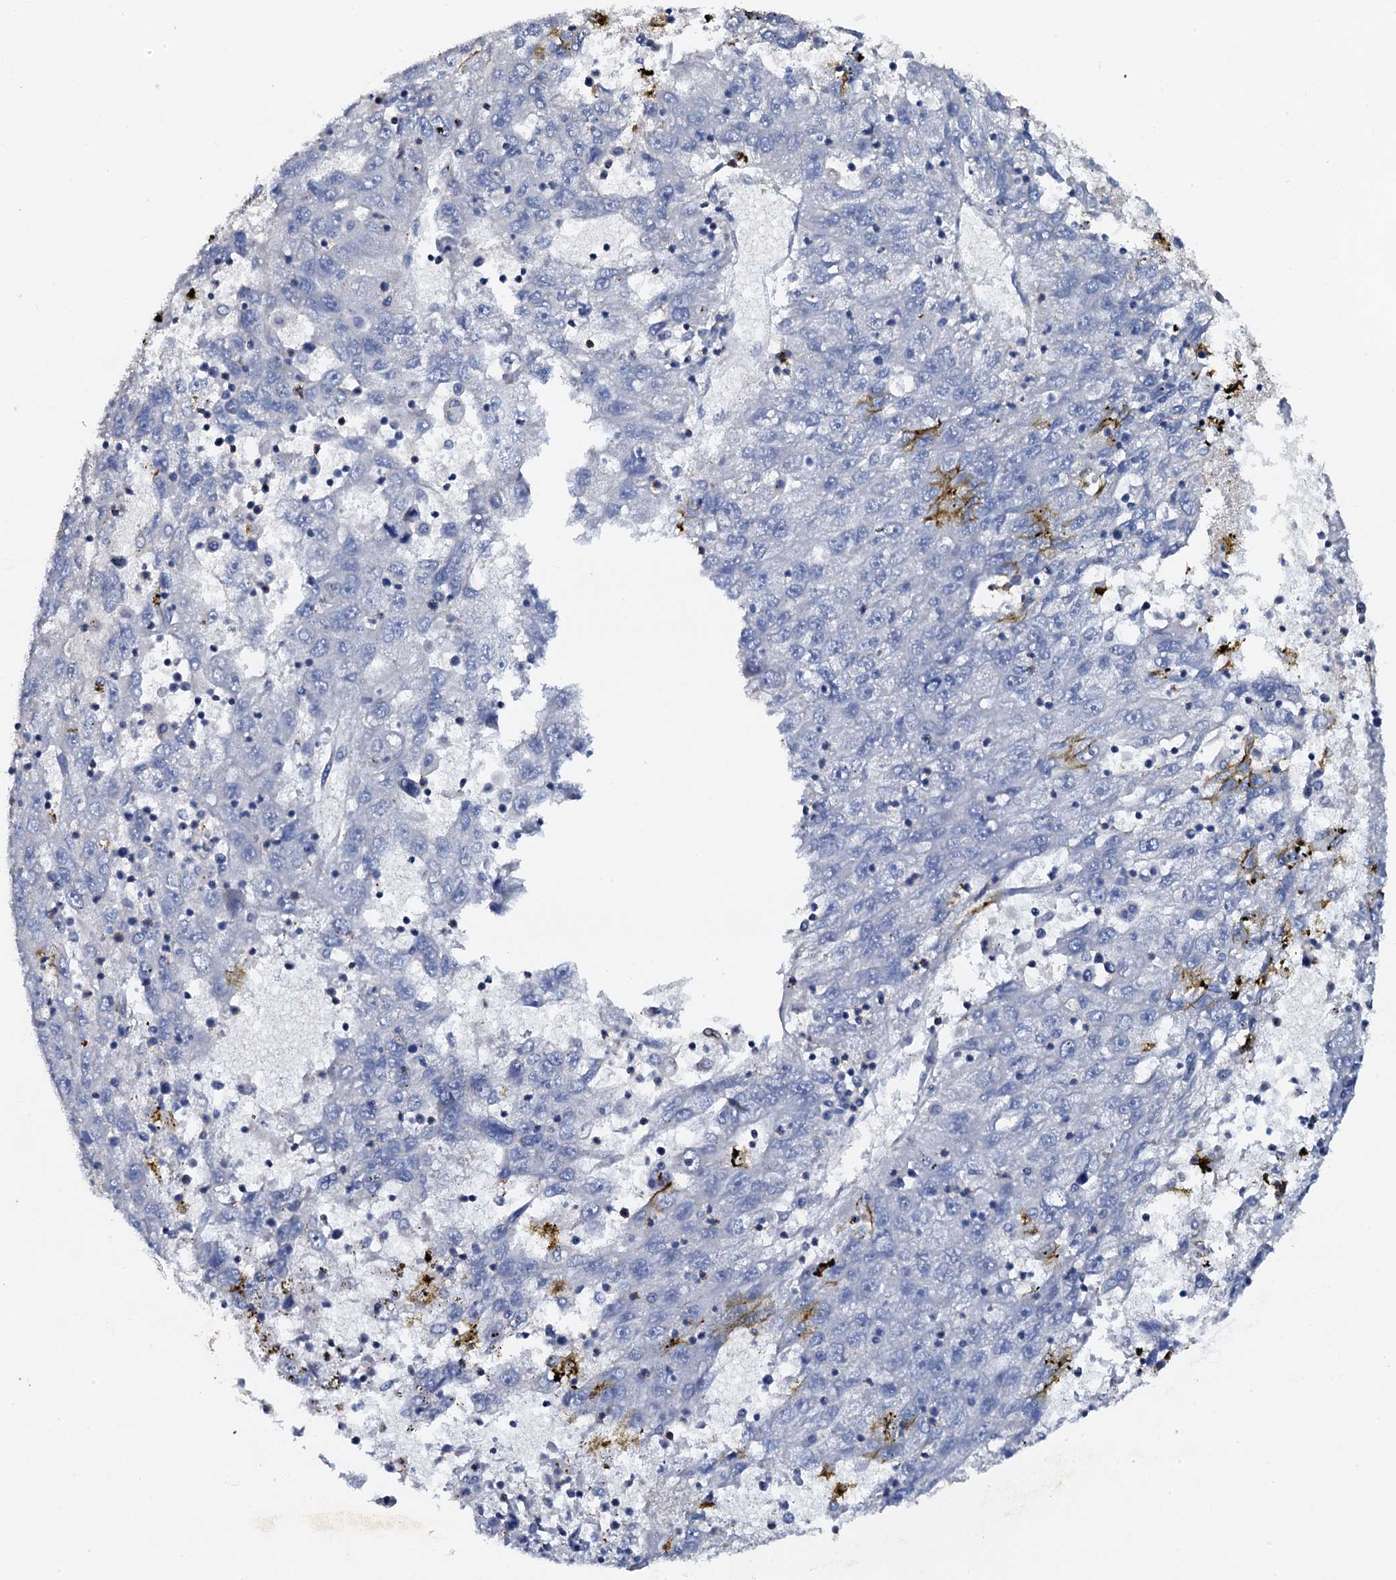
{"staining": {"intensity": "negative", "quantity": "none", "location": "none"}, "tissue": "liver cancer", "cell_type": "Tumor cells", "image_type": "cancer", "snomed": [{"axis": "morphology", "description": "Carcinoma, Hepatocellular, NOS"}, {"axis": "topography", "description": "Liver"}], "caption": "High power microscopy histopathology image of an IHC micrograph of liver hepatocellular carcinoma, revealing no significant staining in tumor cells. (DAB IHC visualized using brightfield microscopy, high magnification).", "gene": "MS4A4E", "patient": {"sex": "male", "age": 49}}